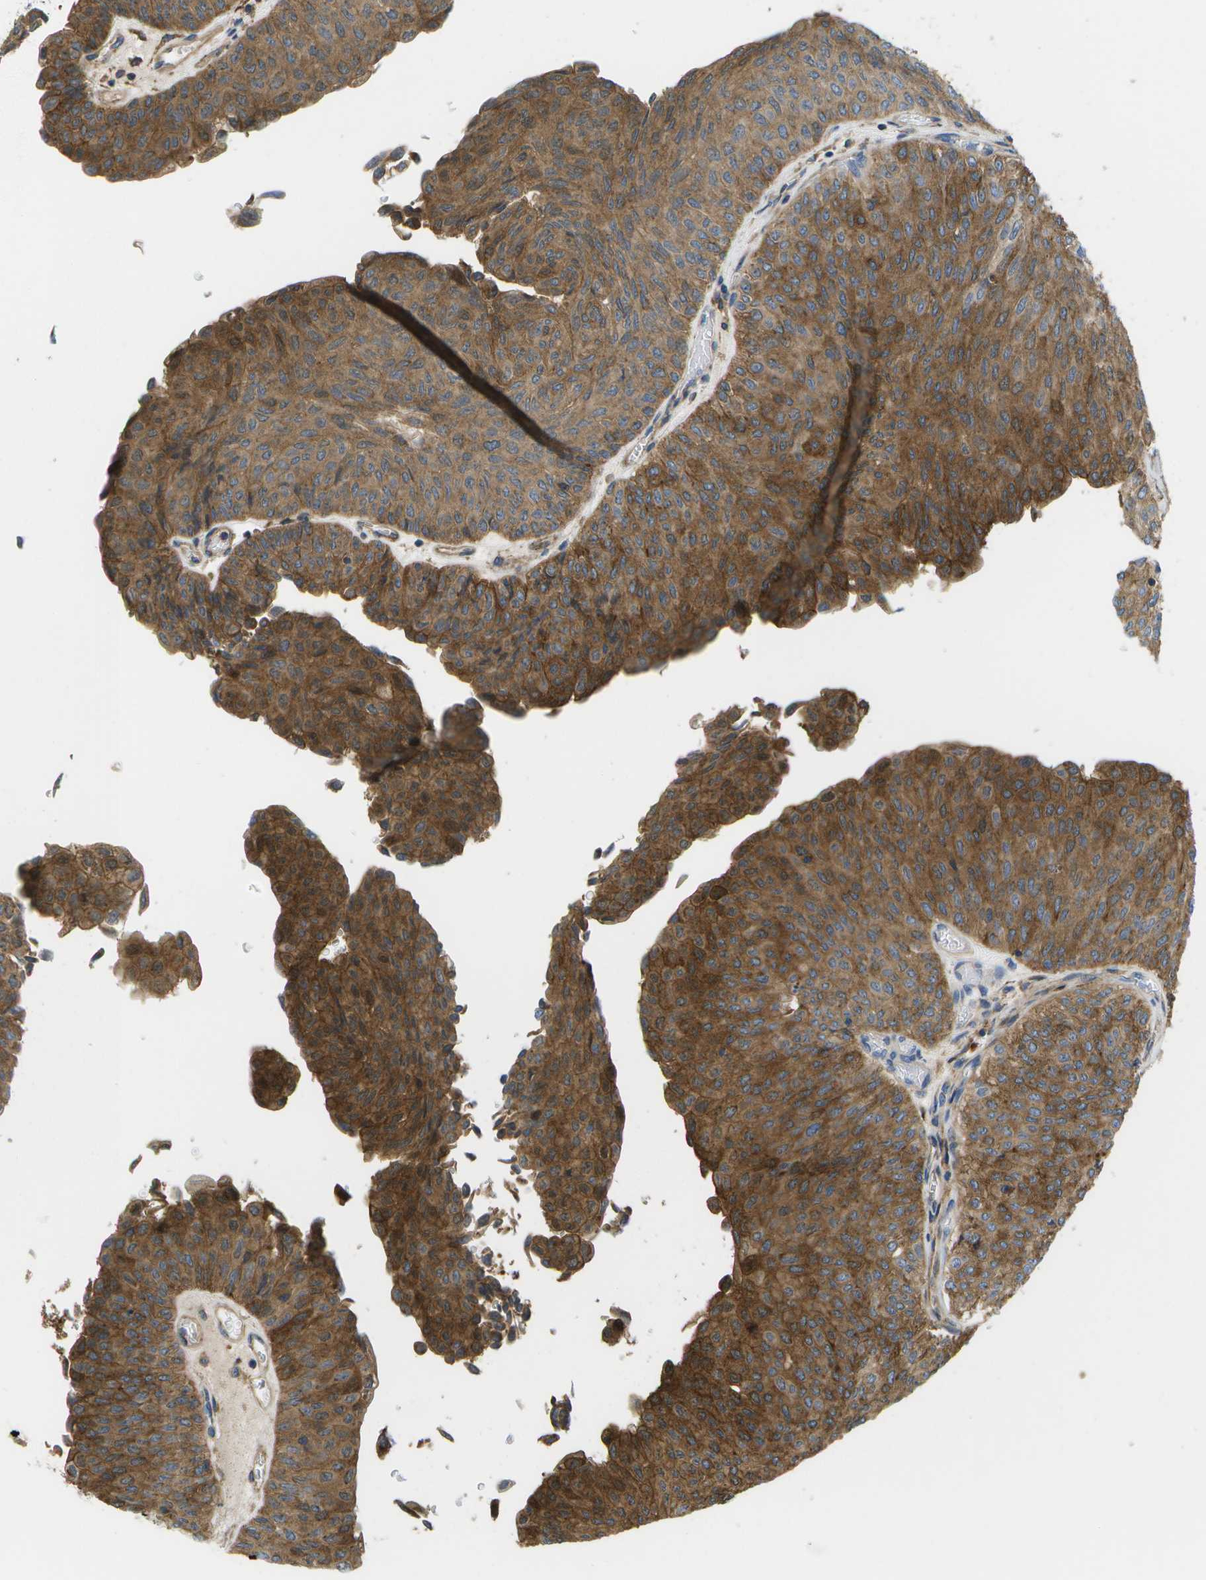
{"staining": {"intensity": "moderate", "quantity": ">75%", "location": "cytoplasmic/membranous"}, "tissue": "urothelial cancer", "cell_type": "Tumor cells", "image_type": "cancer", "snomed": [{"axis": "morphology", "description": "Urothelial carcinoma, Low grade"}, {"axis": "topography", "description": "Urinary bladder"}], "caption": "A brown stain labels moderate cytoplasmic/membranous positivity of a protein in human urothelial cancer tumor cells.", "gene": "BST2", "patient": {"sex": "male", "age": 78}}